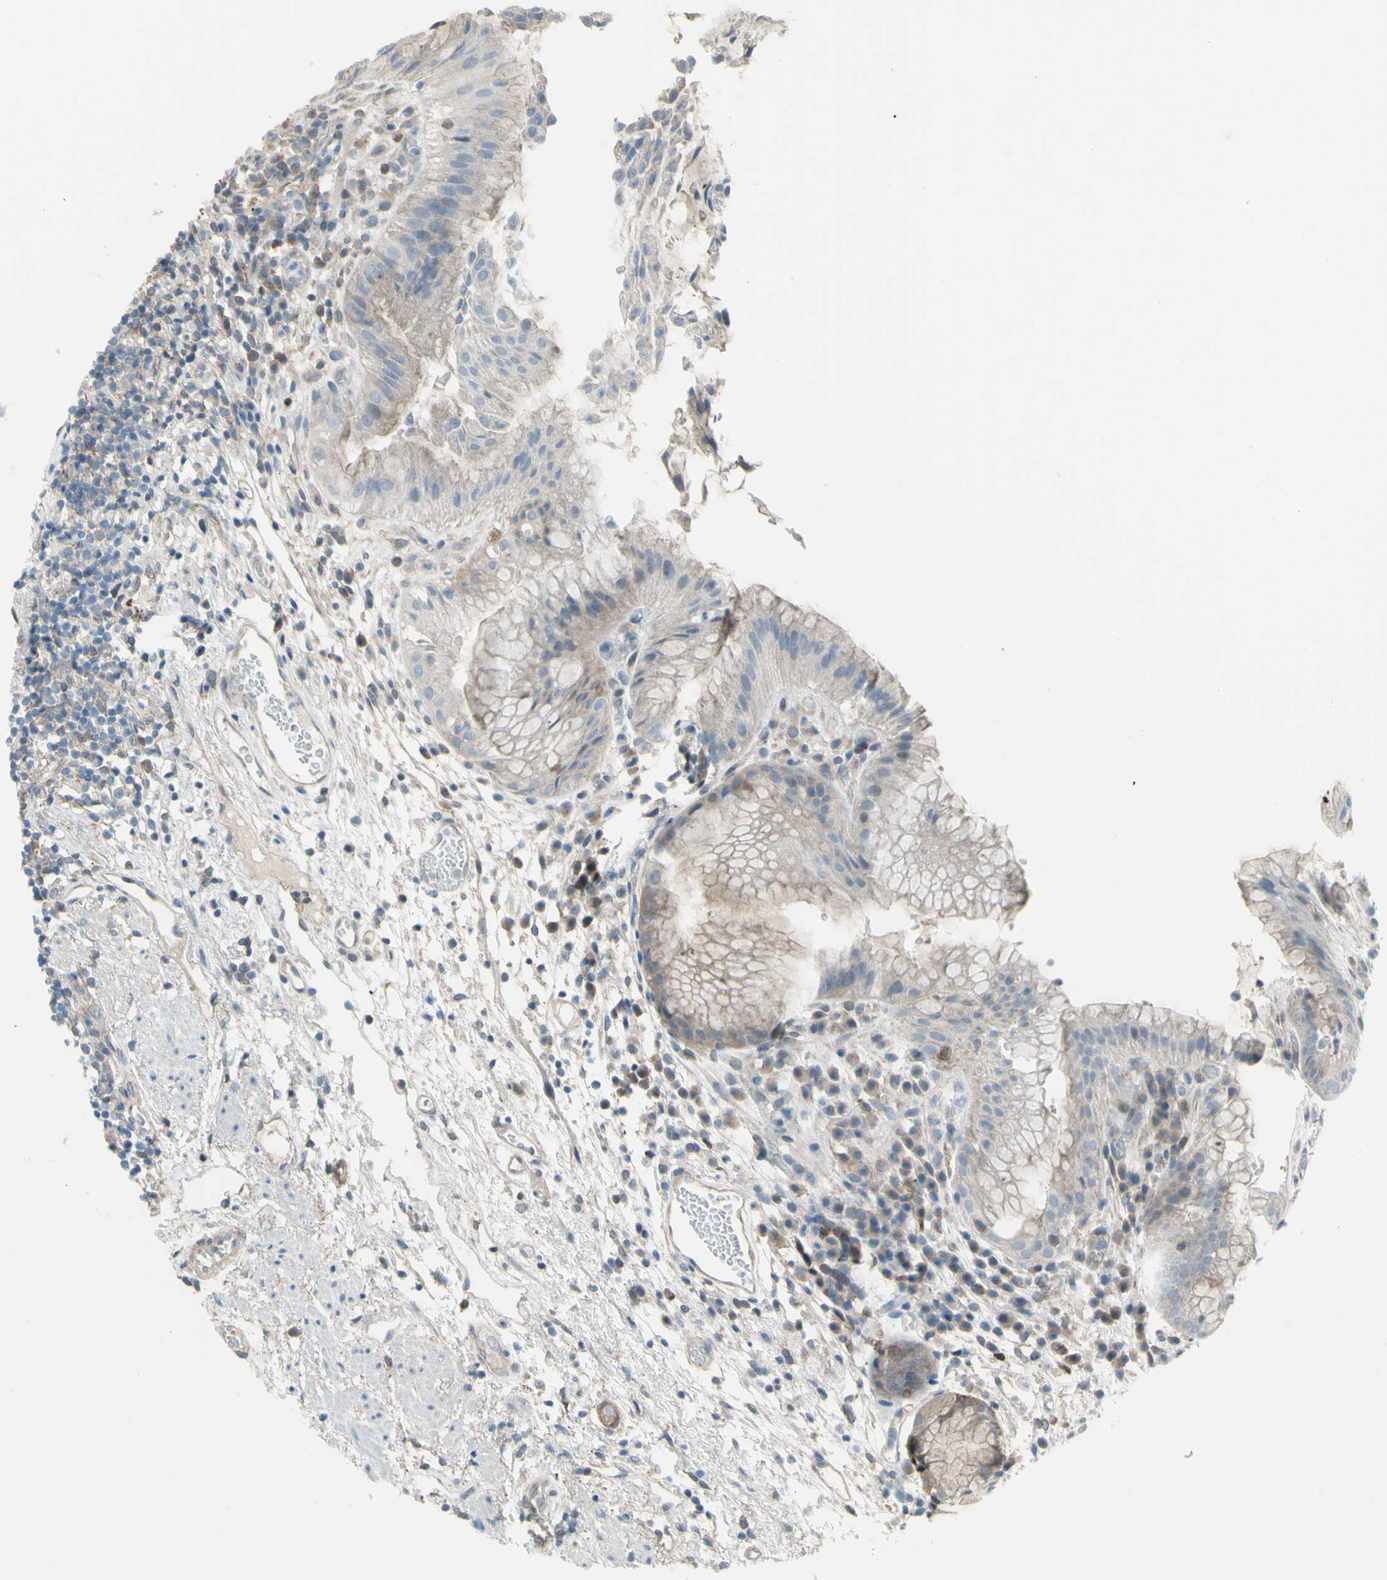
{"staining": {"intensity": "weak", "quantity": "25%-75%", "location": "cytoplasmic/membranous"}, "tissue": "stomach", "cell_type": "Glandular cells", "image_type": "normal", "snomed": [{"axis": "morphology", "description": "Normal tissue, NOS"}, {"axis": "topography", "description": "Stomach, upper"}], "caption": "Protein staining reveals weak cytoplasmic/membranous expression in approximately 25%-75% of glandular cells in benign stomach.", "gene": "YWHAQ", "patient": {"sex": "male", "age": 72}}